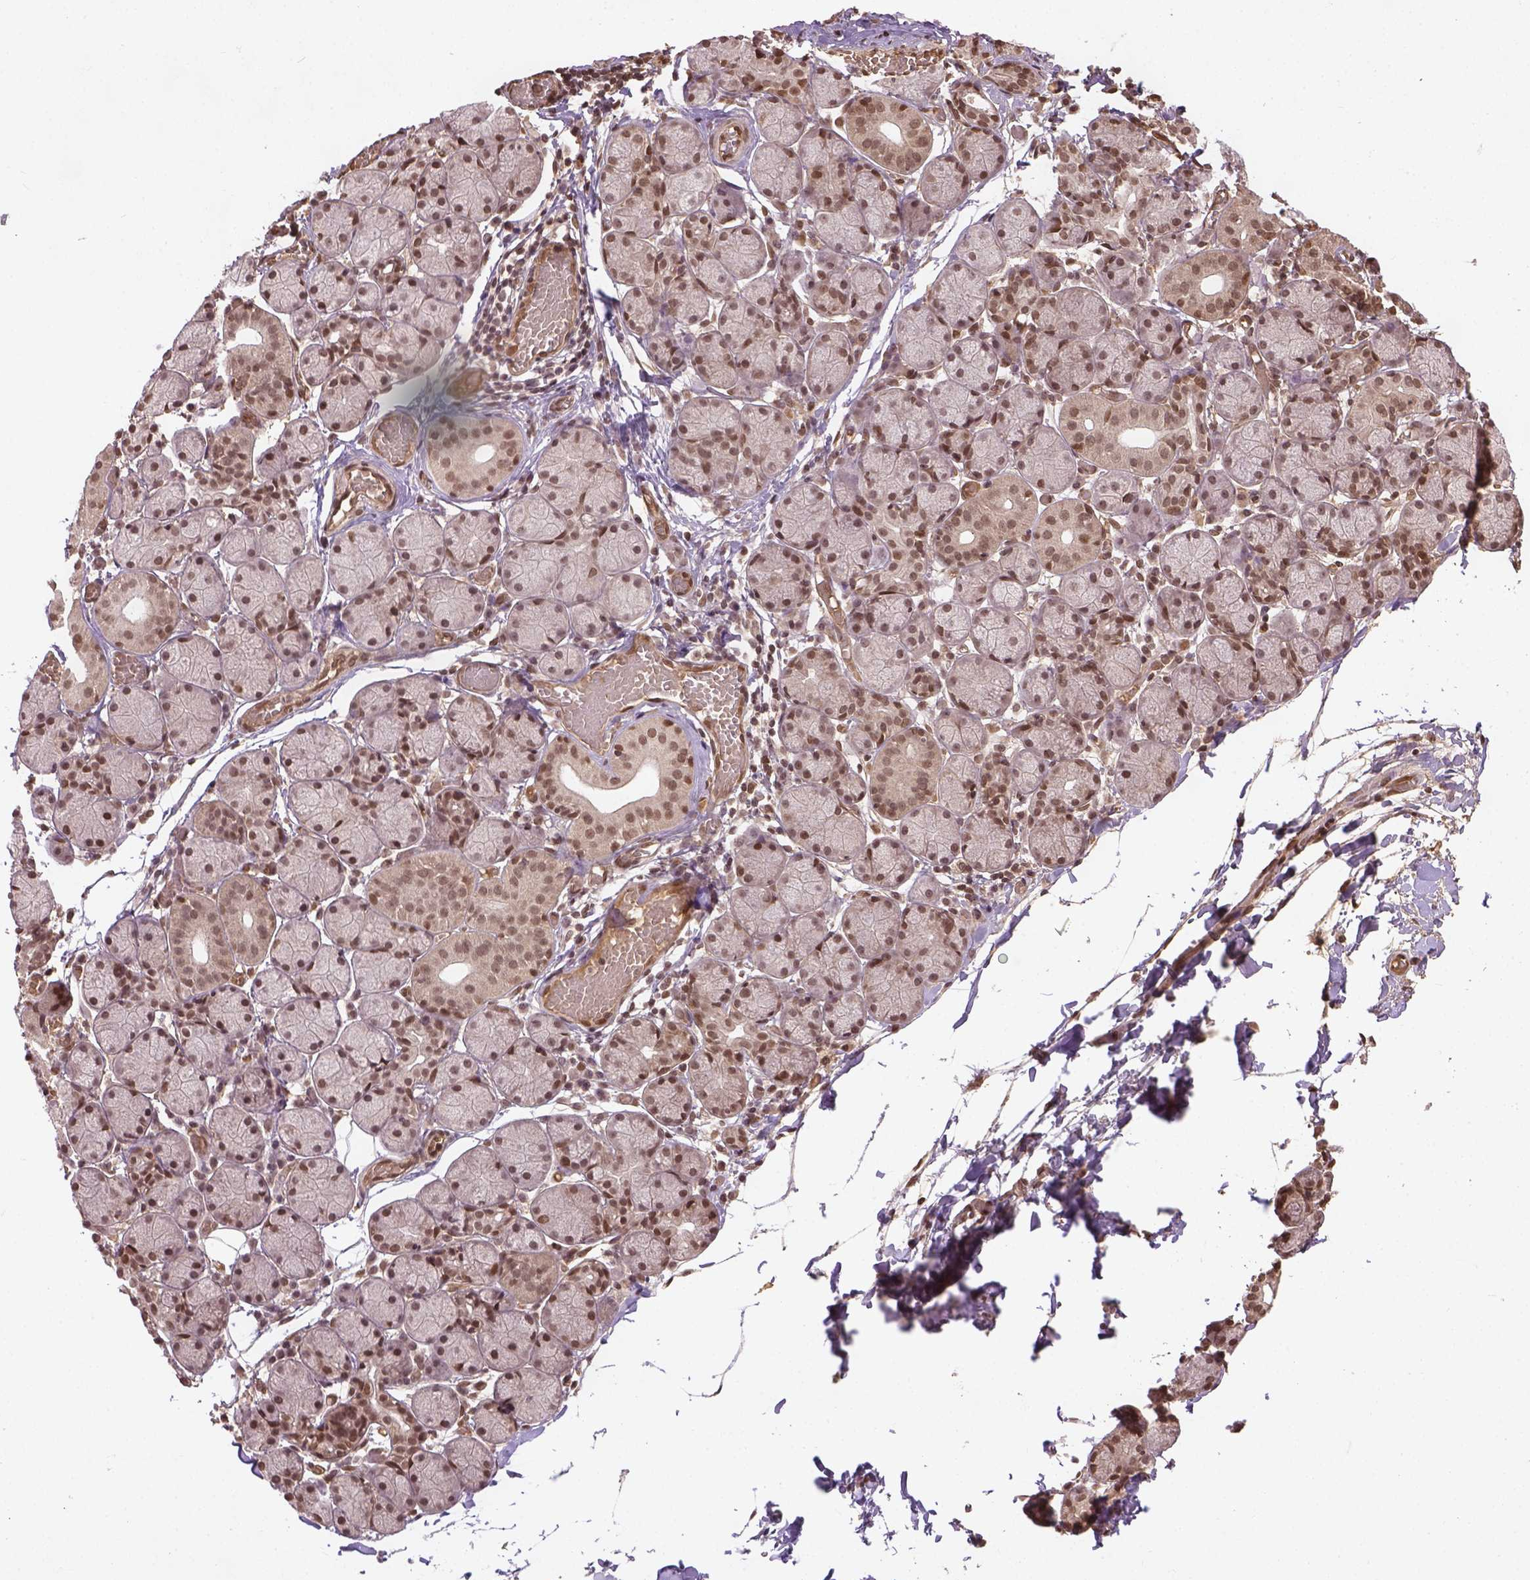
{"staining": {"intensity": "moderate", "quantity": ">75%", "location": "nuclear"}, "tissue": "salivary gland", "cell_type": "Glandular cells", "image_type": "normal", "snomed": [{"axis": "morphology", "description": "Normal tissue, NOS"}, {"axis": "topography", "description": "Salivary gland"}], "caption": "High-power microscopy captured an immunohistochemistry (IHC) image of unremarkable salivary gland, revealing moderate nuclear positivity in about >75% of glandular cells.", "gene": "BANF1", "patient": {"sex": "female", "age": 24}}